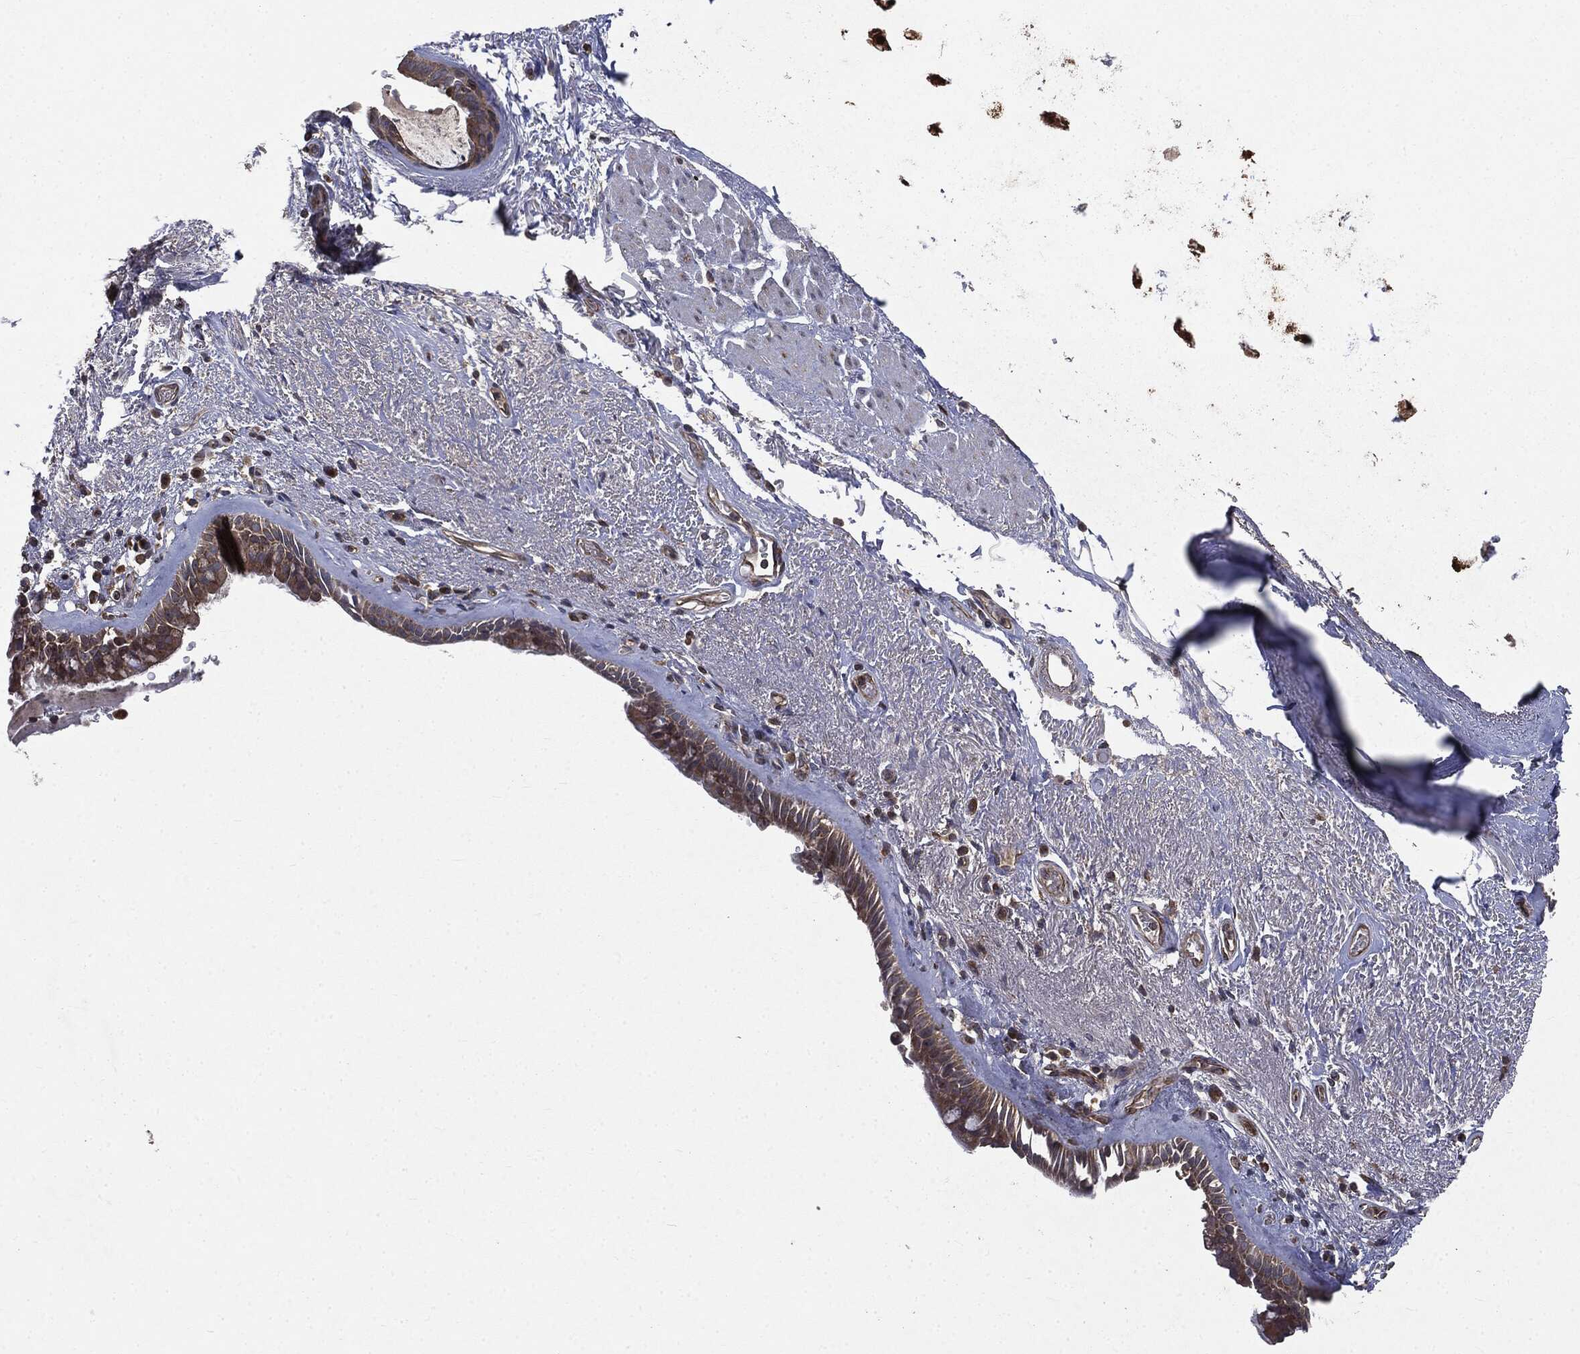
{"staining": {"intensity": "moderate", "quantity": ">75%", "location": "cytoplasmic/membranous"}, "tissue": "bronchus", "cell_type": "Respiratory epithelial cells", "image_type": "normal", "snomed": [{"axis": "morphology", "description": "Normal tissue, NOS"}, {"axis": "topography", "description": "Bronchus"}], "caption": "A brown stain shows moderate cytoplasmic/membranous positivity of a protein in respiratory epithelial cells of benign bronchus. The staining was performed using DAB, with brown indicating positive protein expression. Nuclei are stained blue with hematoxylin.", "gene": "PLOD3", "patient": {"sex": "male", "age": 82}}